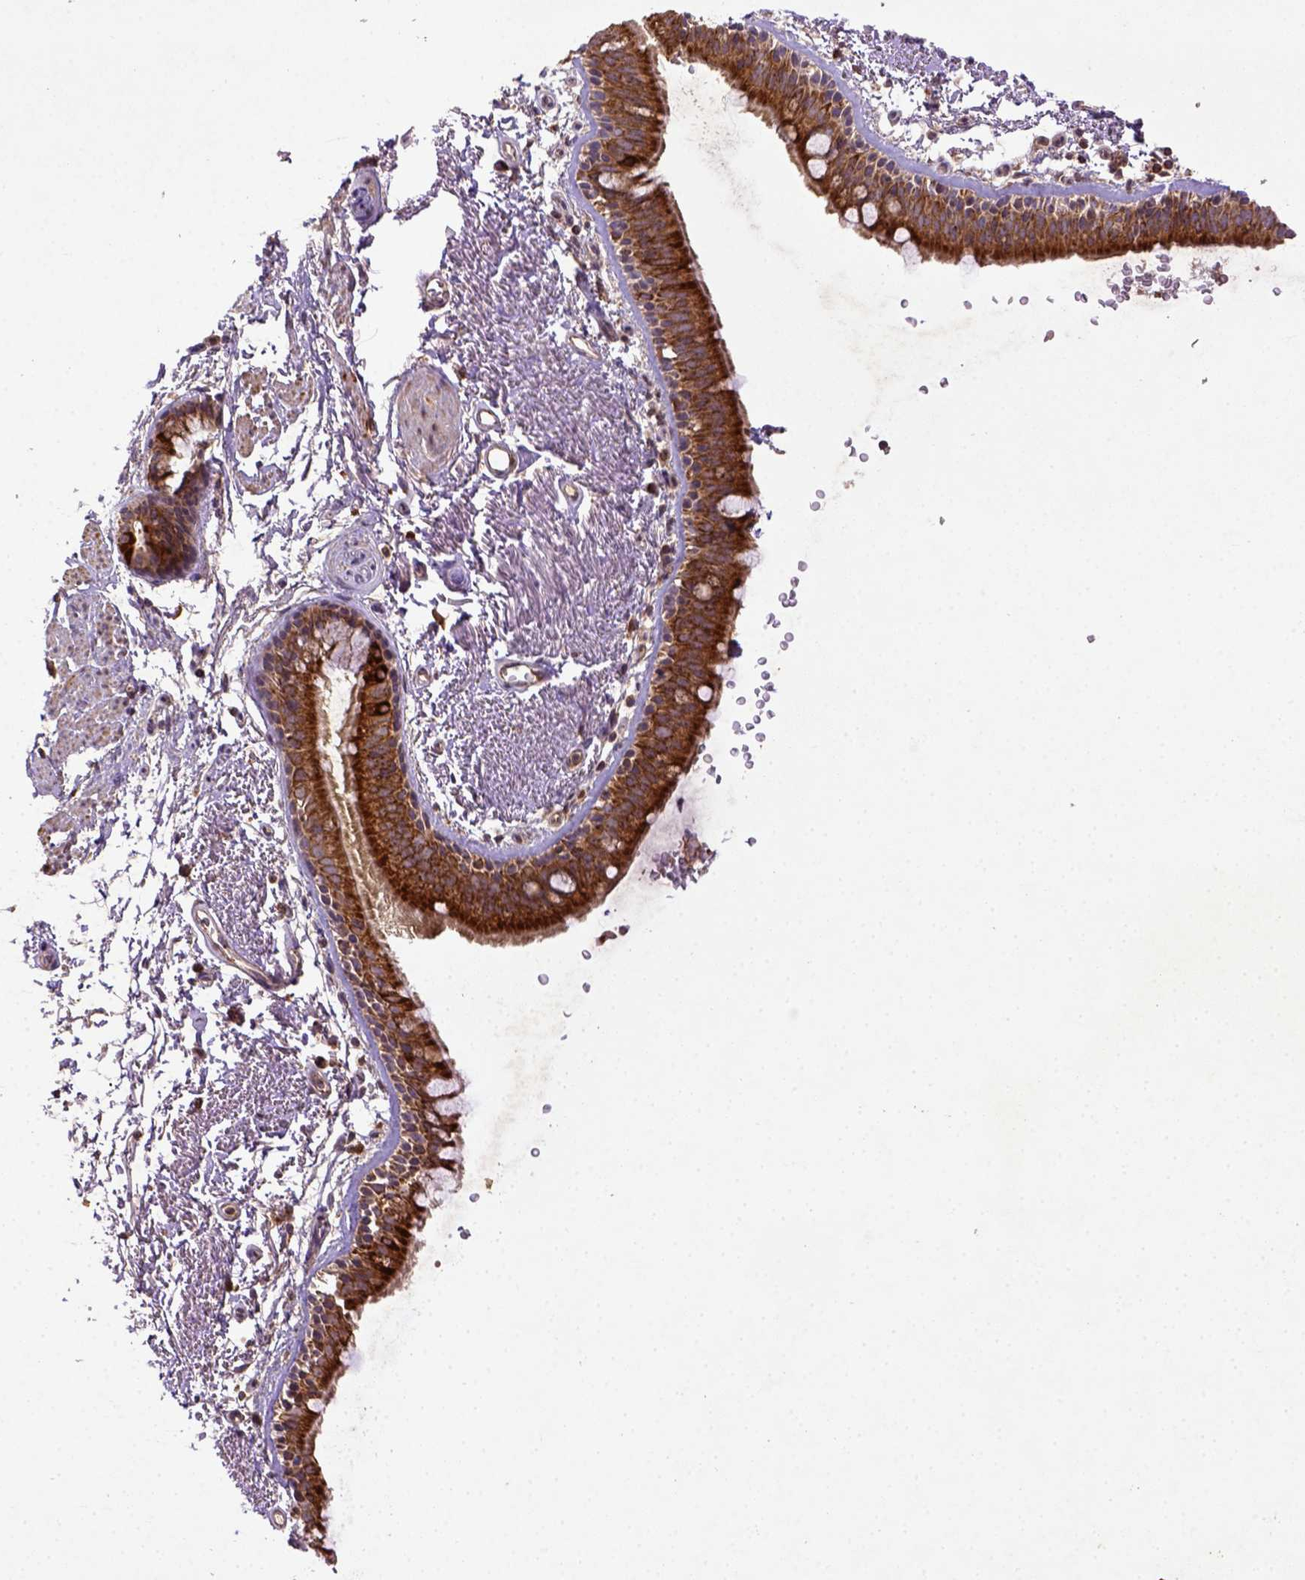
{"staining": {"intensity": "strong", "quantity": ">75%", "location": "cytoplasmic/membranous"}, "tissue": "bronchus", "cell_type": "Respiratory epithelial cells", "image_type": "normal", "snomed": [{"axis": "morphology", "description": "Normal tissue, NOS"}, {"axis": "topography", "description": "Lymph node"}, {"axis": "topography", "description": "Bronchus"}], "caption": "Protein staining of unremarkable bronchus displays strong cytoplasmic/membranous expression in approximately >75% of respiratory epithelial cells.", "gene": "MT", "patient": {"sex": "female", "age": 70}}